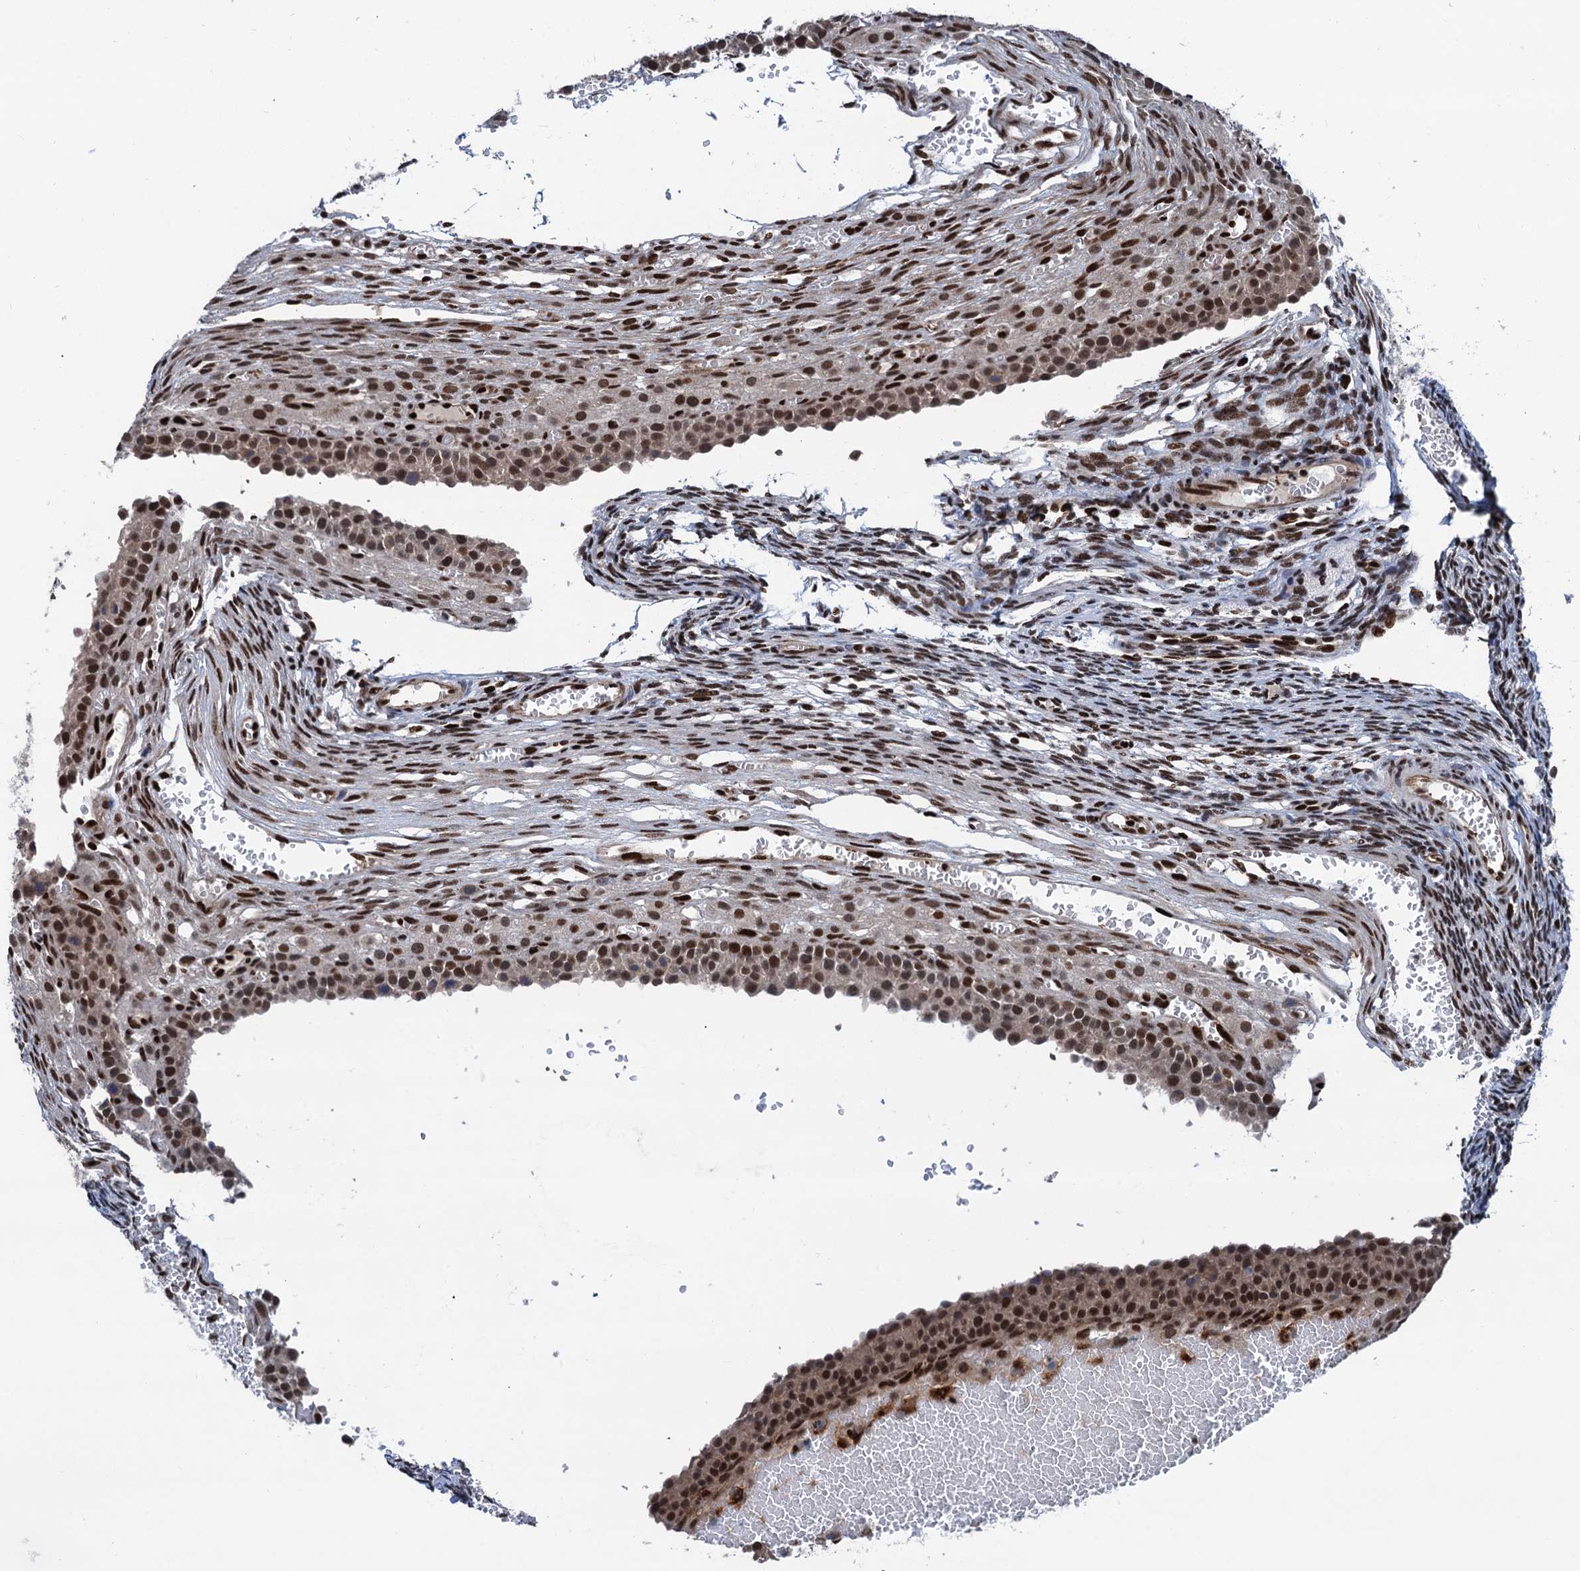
{"staining": {"intensity": "strong", "quantity": ">75%", "location": "nuclear"}, "tissue": "ovary", "cell_type": "Follicle cells", "image_type": "normal", "snomed": [{"axis": "morphology", "description": "Normal tissue, NOS"}, {"axis": "topography", "description": "Ovary"}], "caption": "The micrograph exhibits immunohistochemical staining of unremarkable ovary. There is strong nuclear positivity is appreciated in approximately >75% of follicle cells.", "gene": "PPP4R1", "patient": {"sex": "female", "age": 39}}